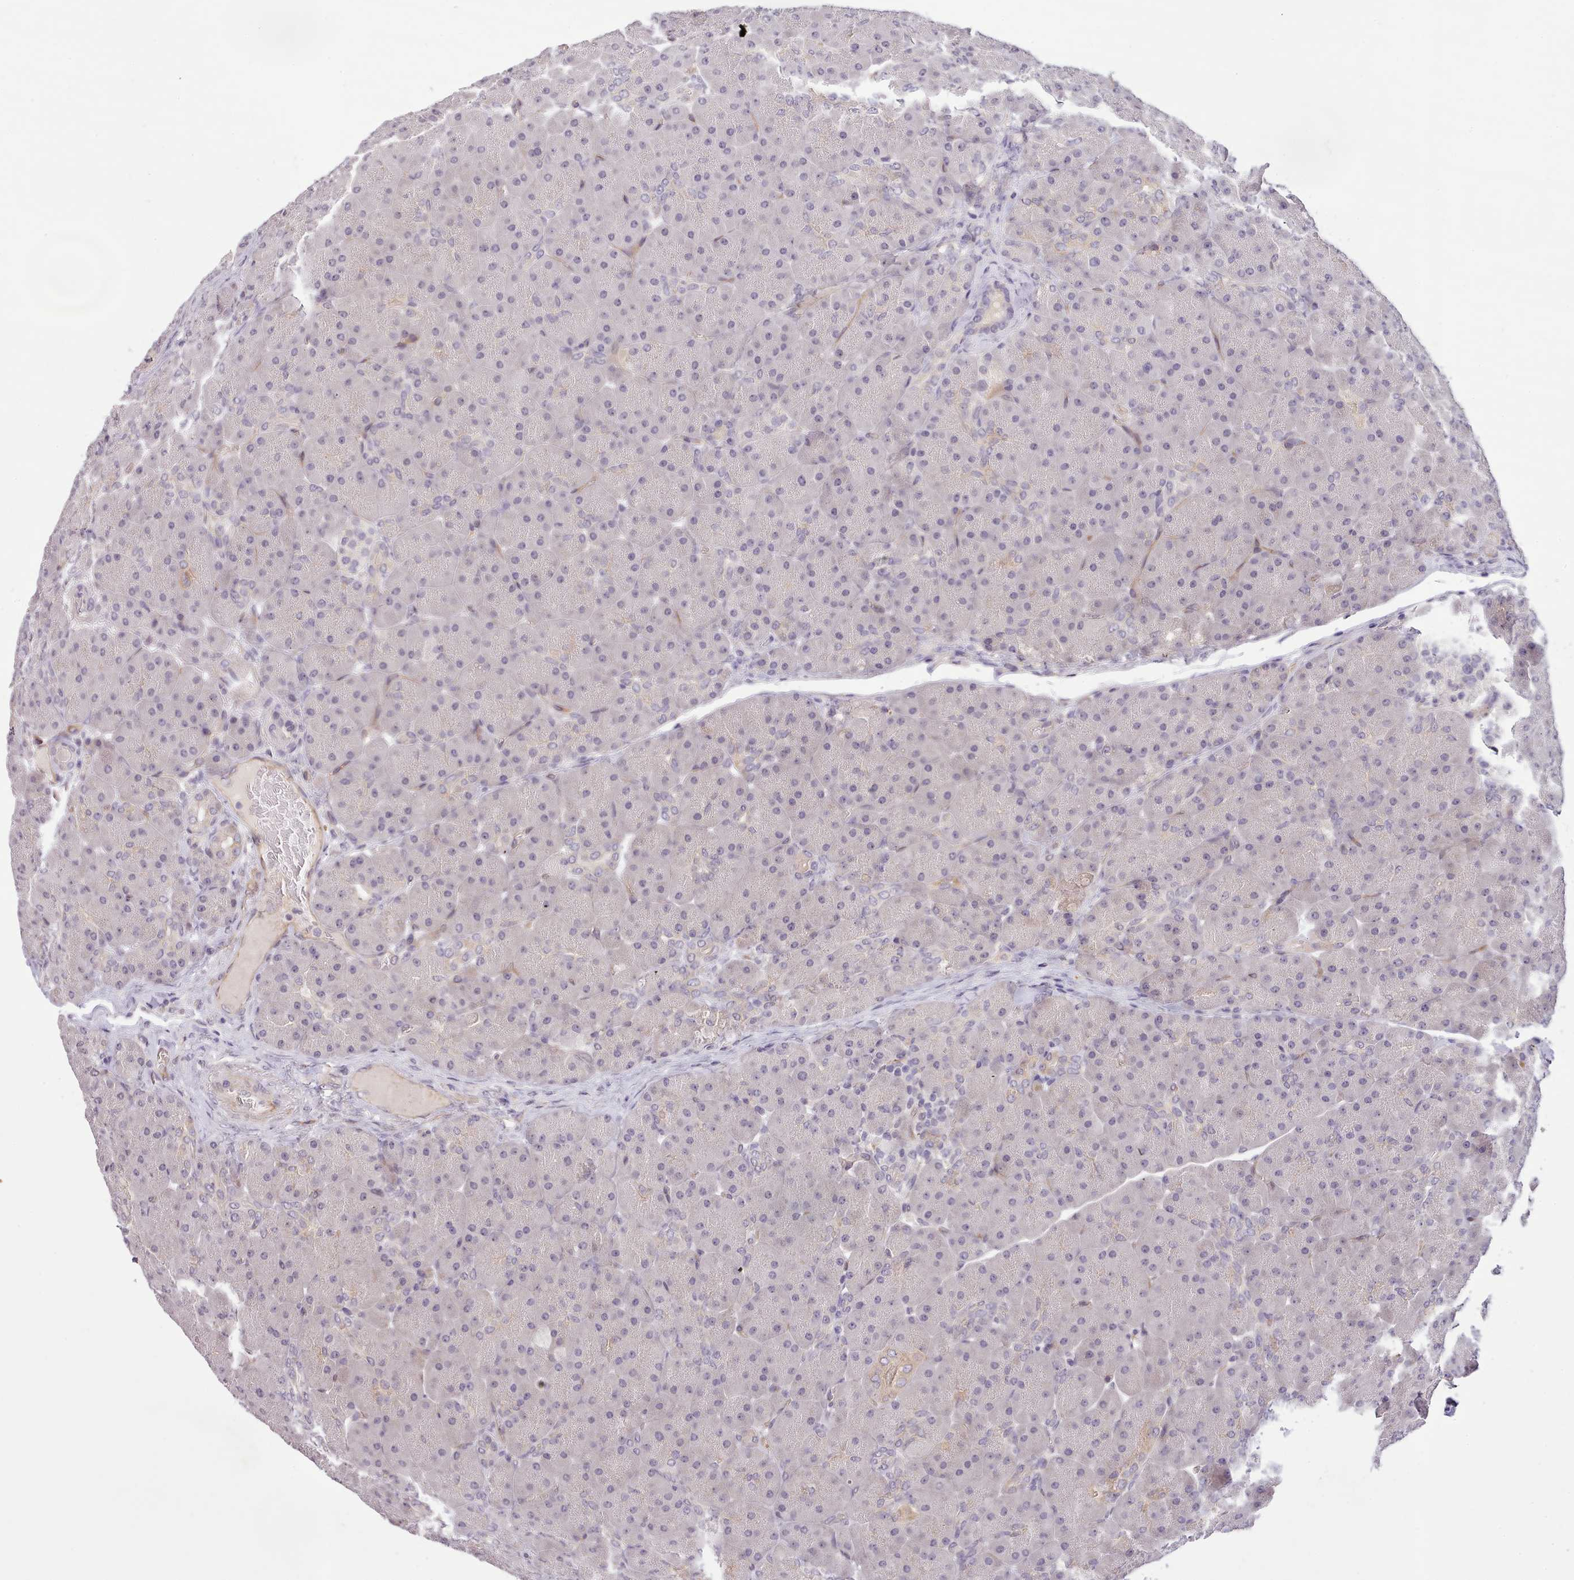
{"staining": {"intensity": "negative", "quantity": "none", "location": "none"}, "tissue": "pancreas", "cell_type": "Exocrine glandular cells", "image_type": "normal", "snomed": [{"axis": "morphology", "description": "Normal tissue, NOS"}, {"axis": "topography", "description": "Pancreas"}], "caption": "This is a photomicrograph of IHC staining of unremarkable pancreas, which shows no staining in exocrine glandular cells.", "gene": "ZNF658", "patient": {"sex": "male", "age": 66}}